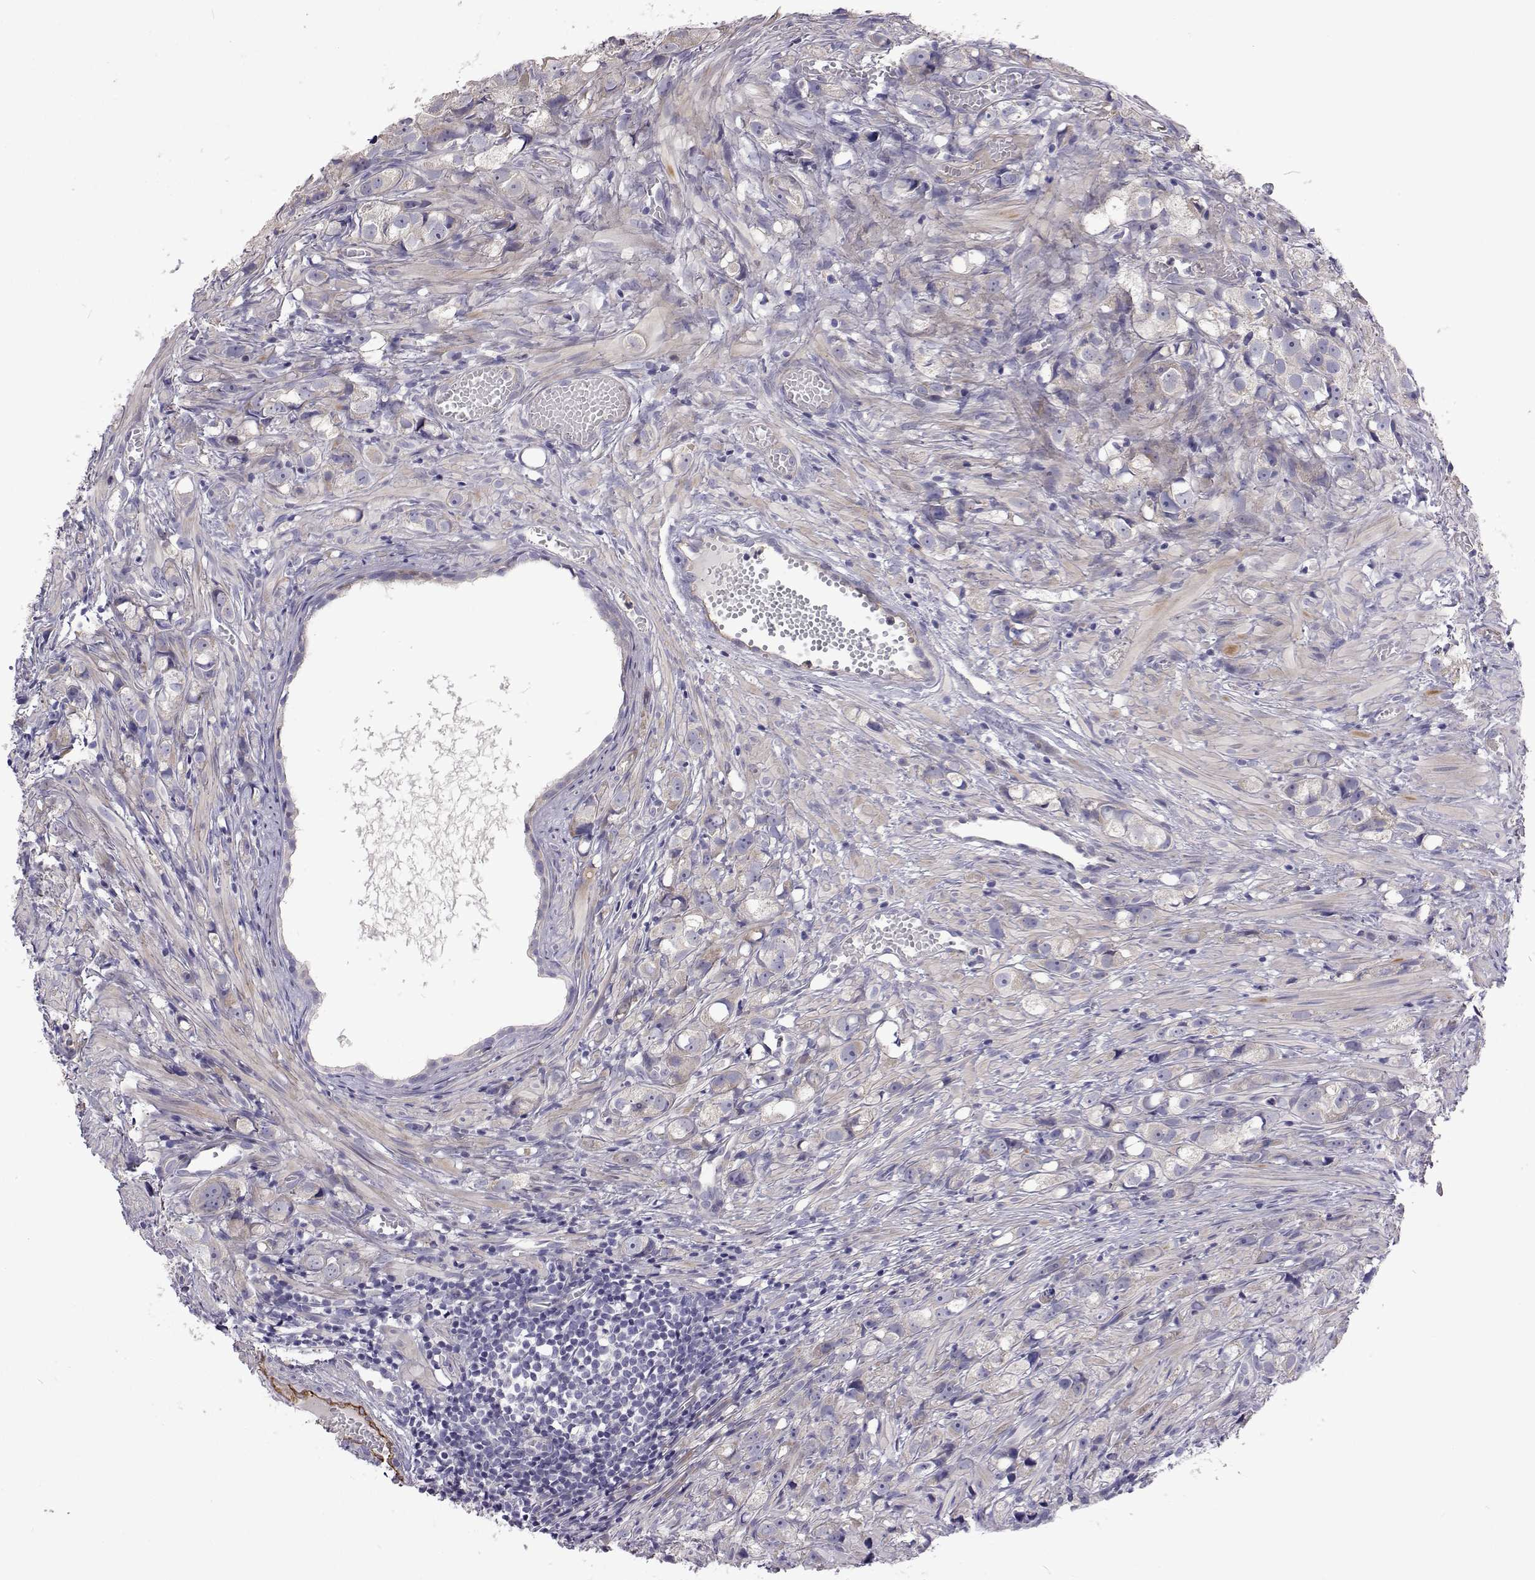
{"staining": {"intensity": "negative", "quantity": "none", "location": "none"}, "tissue": "prostate cancer", "cell_type": "Tumor cells", "image_type": "cancer", "snomed": [{"axis": "morphology", "description": "Adenocarcinoma, High grade"}, {"axis": "topography", "description": "Prostate"}], "caption": "Tumor cells show no significant staining in adenocarcinoma (high-grade) (prostate).", "gene": "NPR3", "patient": {"sex": "male", "age": 75}}